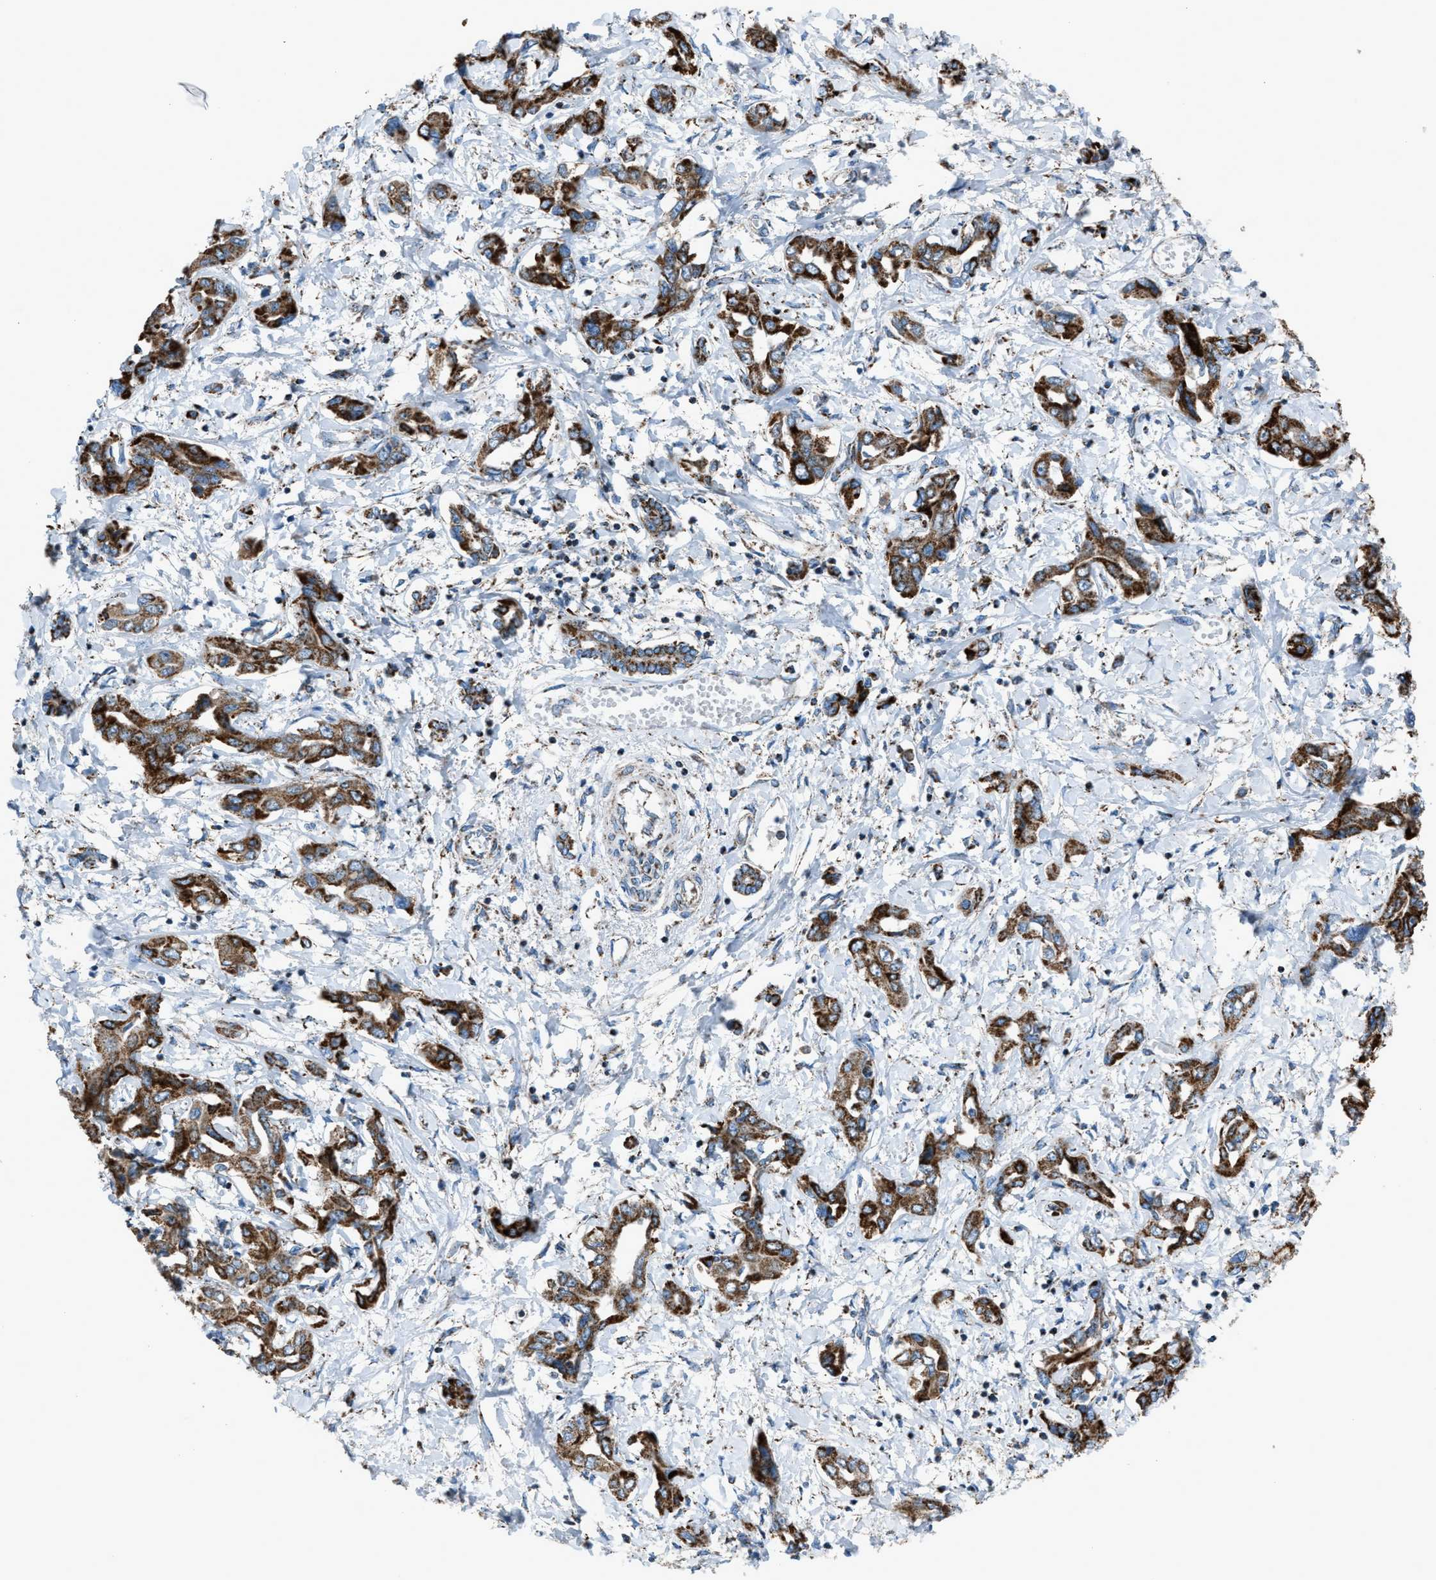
{"staining": {"intensity": "strong", "quantity": ">75%", "location": "cytoplasmic/membranous"}, "tissue": "liver cancer", "cell_type": "Tumor cells", "image_type": "cancer", "snomed": [{"axis": "morphology", "description": "Cholangiocarcinoma"}, {"axis": "topography", "description": "Liver"}], "caption": "A photomicrograph of human liver cholangiocarcinoma stained for a protein shows strong cytoplasmic/membranous brown staining in tumor cells.", "gene": "MDH2", "patient": {"sex": "male", "age": 59}}